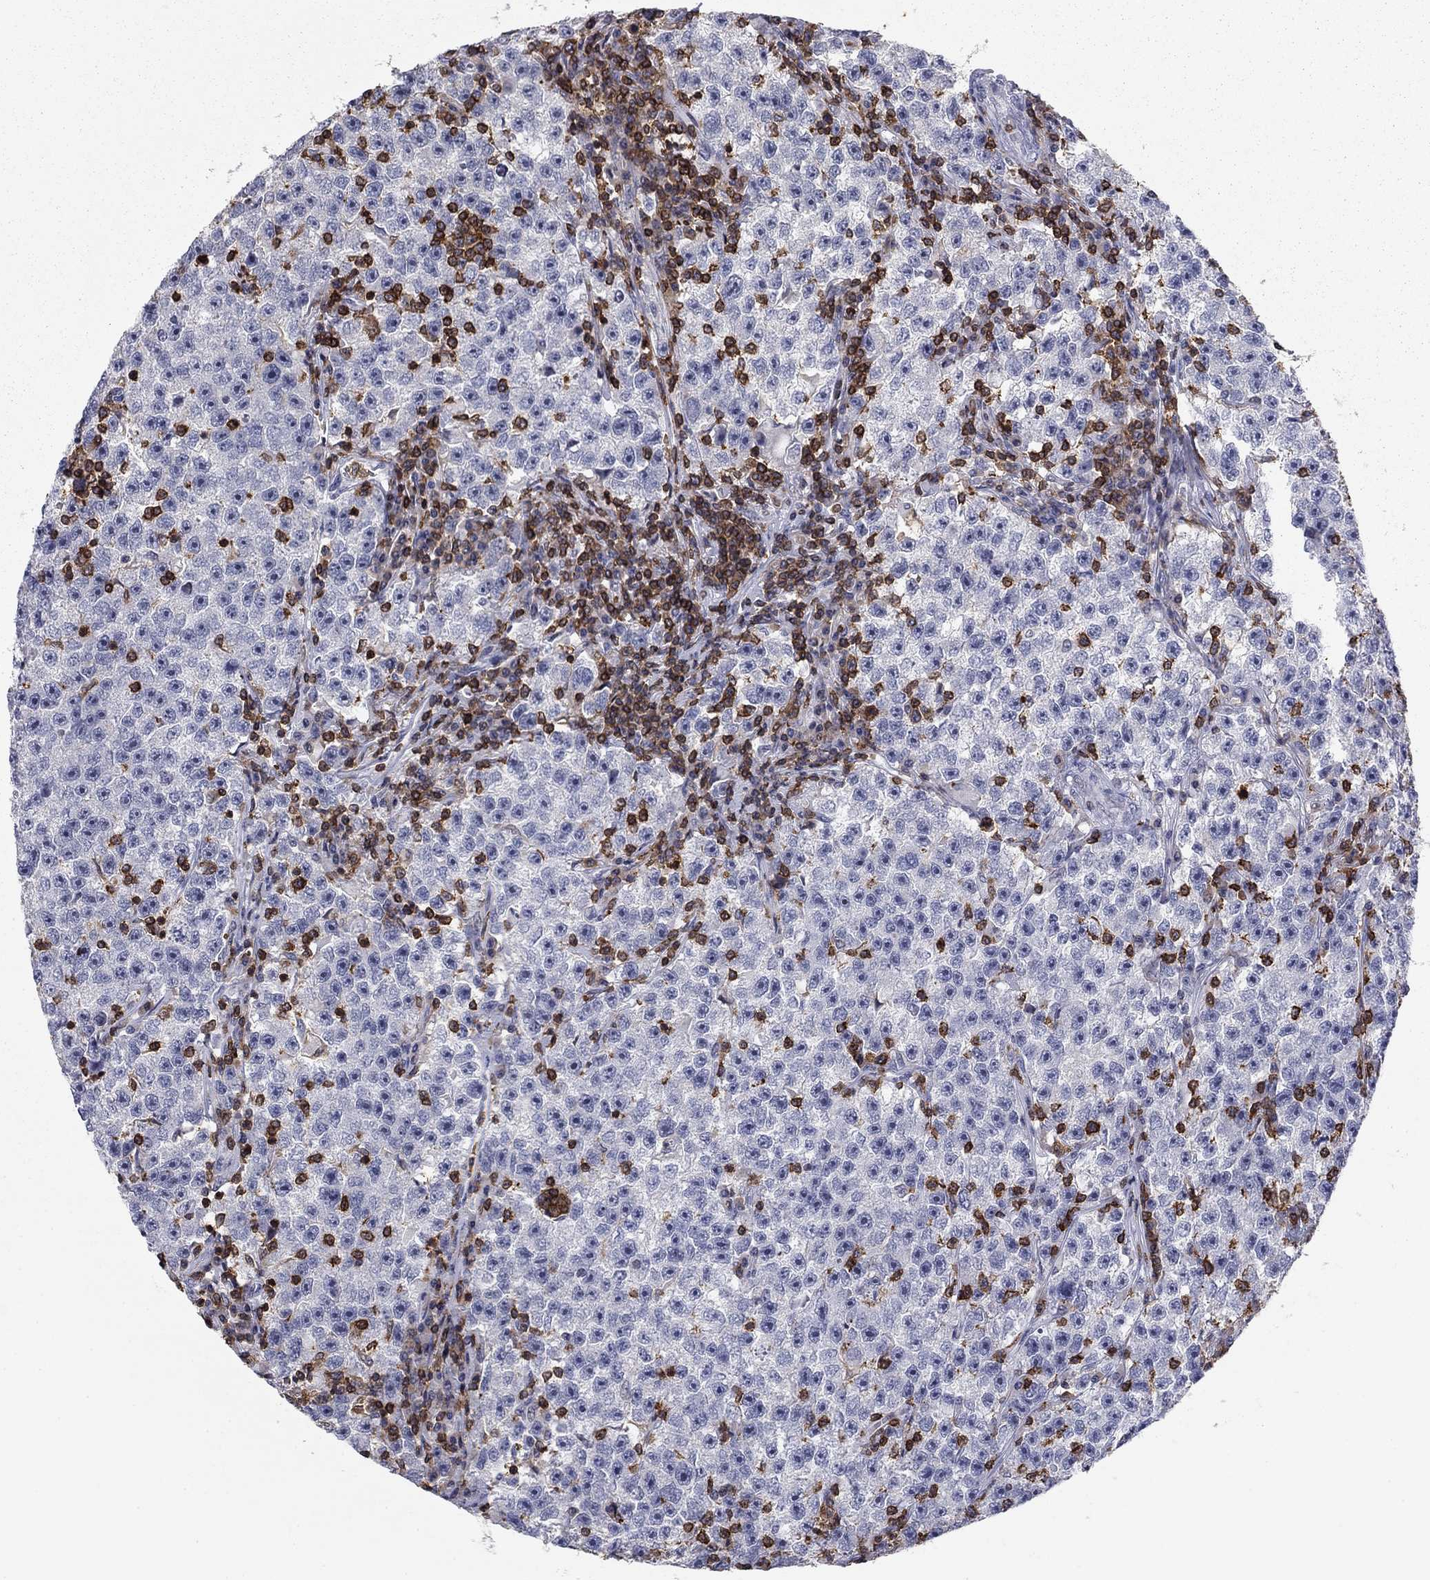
{"staining": {"intensity": "negative", "quantity": "none", "location": "none"}, "tissue": "testis cancer", "cell_type": "Tumor cells", "image_type": "cancer", "snomed": [{"axis": "morphology", "description": "Seminoma, NOS"}, {"axis": "topography", "description": "Testis"}], "caption": "The photomicrograph reveals no staining of tumor cells in testis cancer (seminoma).", "gene": "ARHGAP27", "patient": {"sex": "male", "age": 22}}